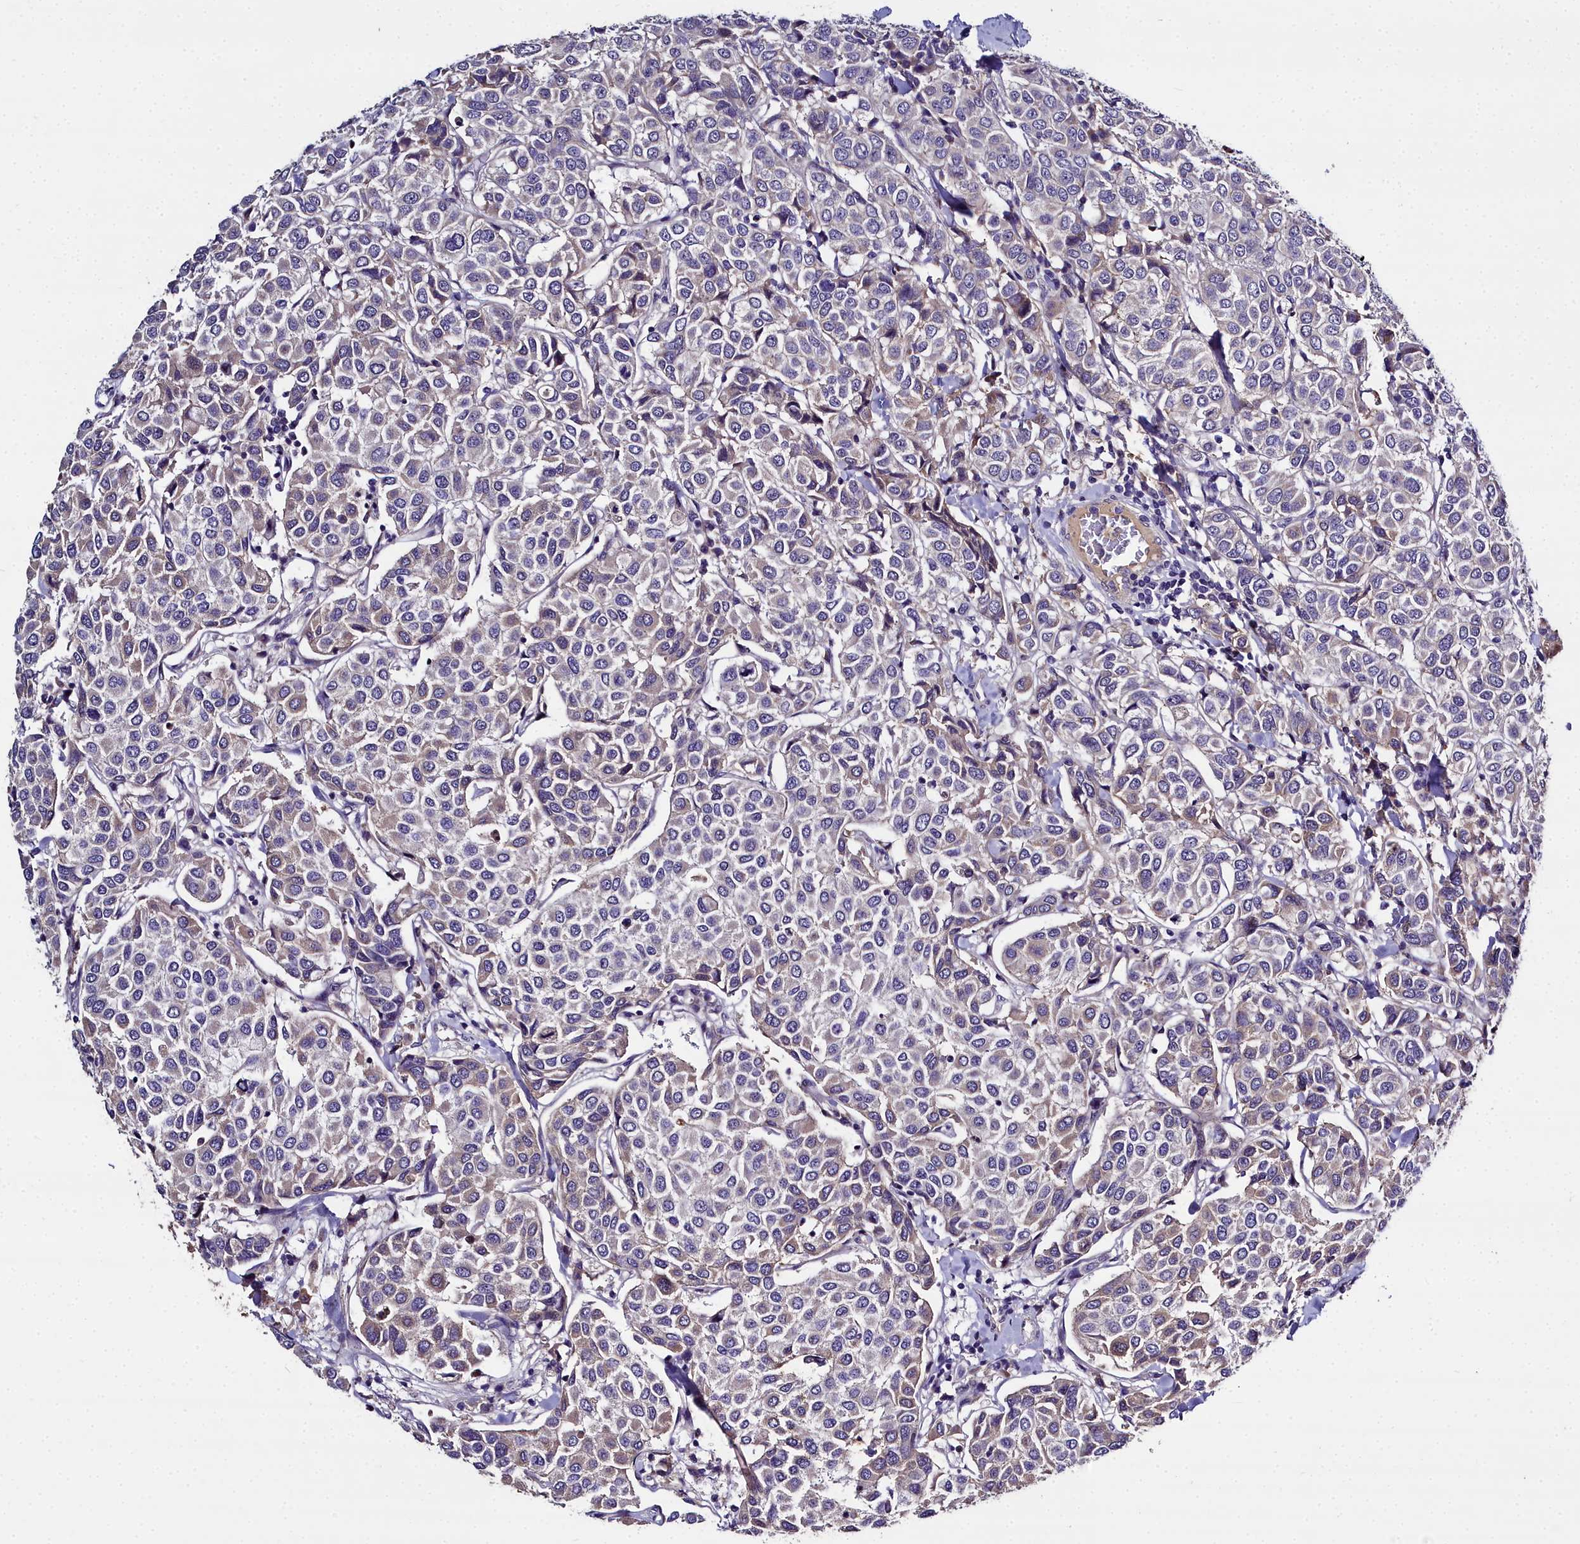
{"staining": {"intensity": "weak", "quantity": "25%-75%", "location": "cytoplasmic/membranous"}, "tissue": "breast cancer", "cell_type": "Tumor cells", "image_type": "cancer", "snomed": [{"axis": "morphology", "description": "Duct carcinoma"}, {"axis": "topography", "description": "Breast"}], "caption": "Breast infiltrating ductal carcinoma stained for a protein (brown) exhibits weak cytoplasmic/membranous positive expression in about 25%-75% of tumor cells.", "gene": "NT5M", "patient": {"sex": "female", "age": 55}}